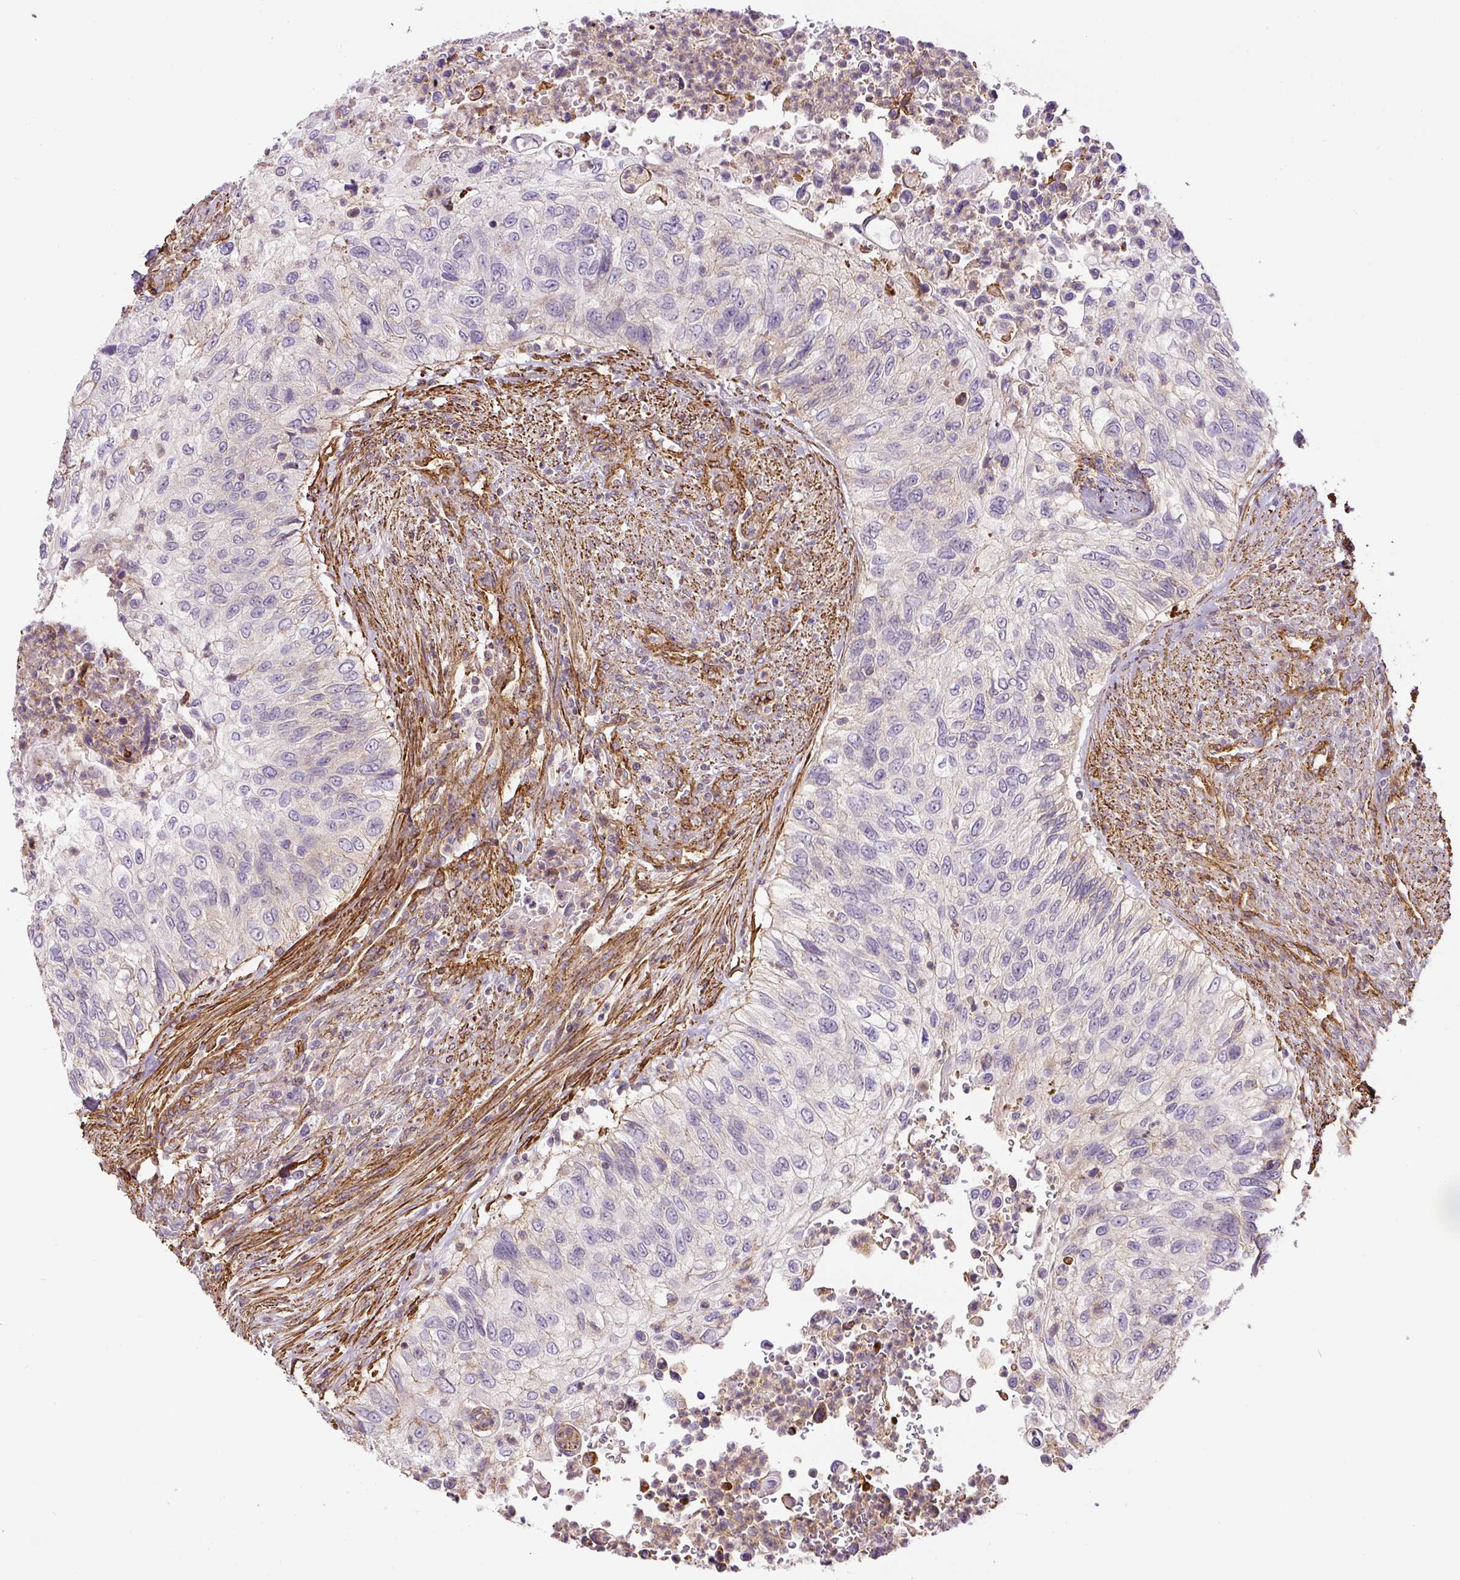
{"staining": {"intensity": "negative", "quantity": "none", "location": "none"}, "tissue": "urothelial cancer", "cell_type": "Tumor cells", "image_type": "cancer", "snomed": [{"axis": "morphology", "description": "Urothelial carcinoma, High grade"}, {"axis": "topography", "description": "Urinary bladder"}], "caption": "This is a photomicrograph of immunohistochemistry (IHC) staining of high-grade urothelial carcinoma, which shows no positivity in tumor cells. Nuclei are stained in blue.", "gene": "MYL12A", "patient": {"sex": "female", "age": 60}}